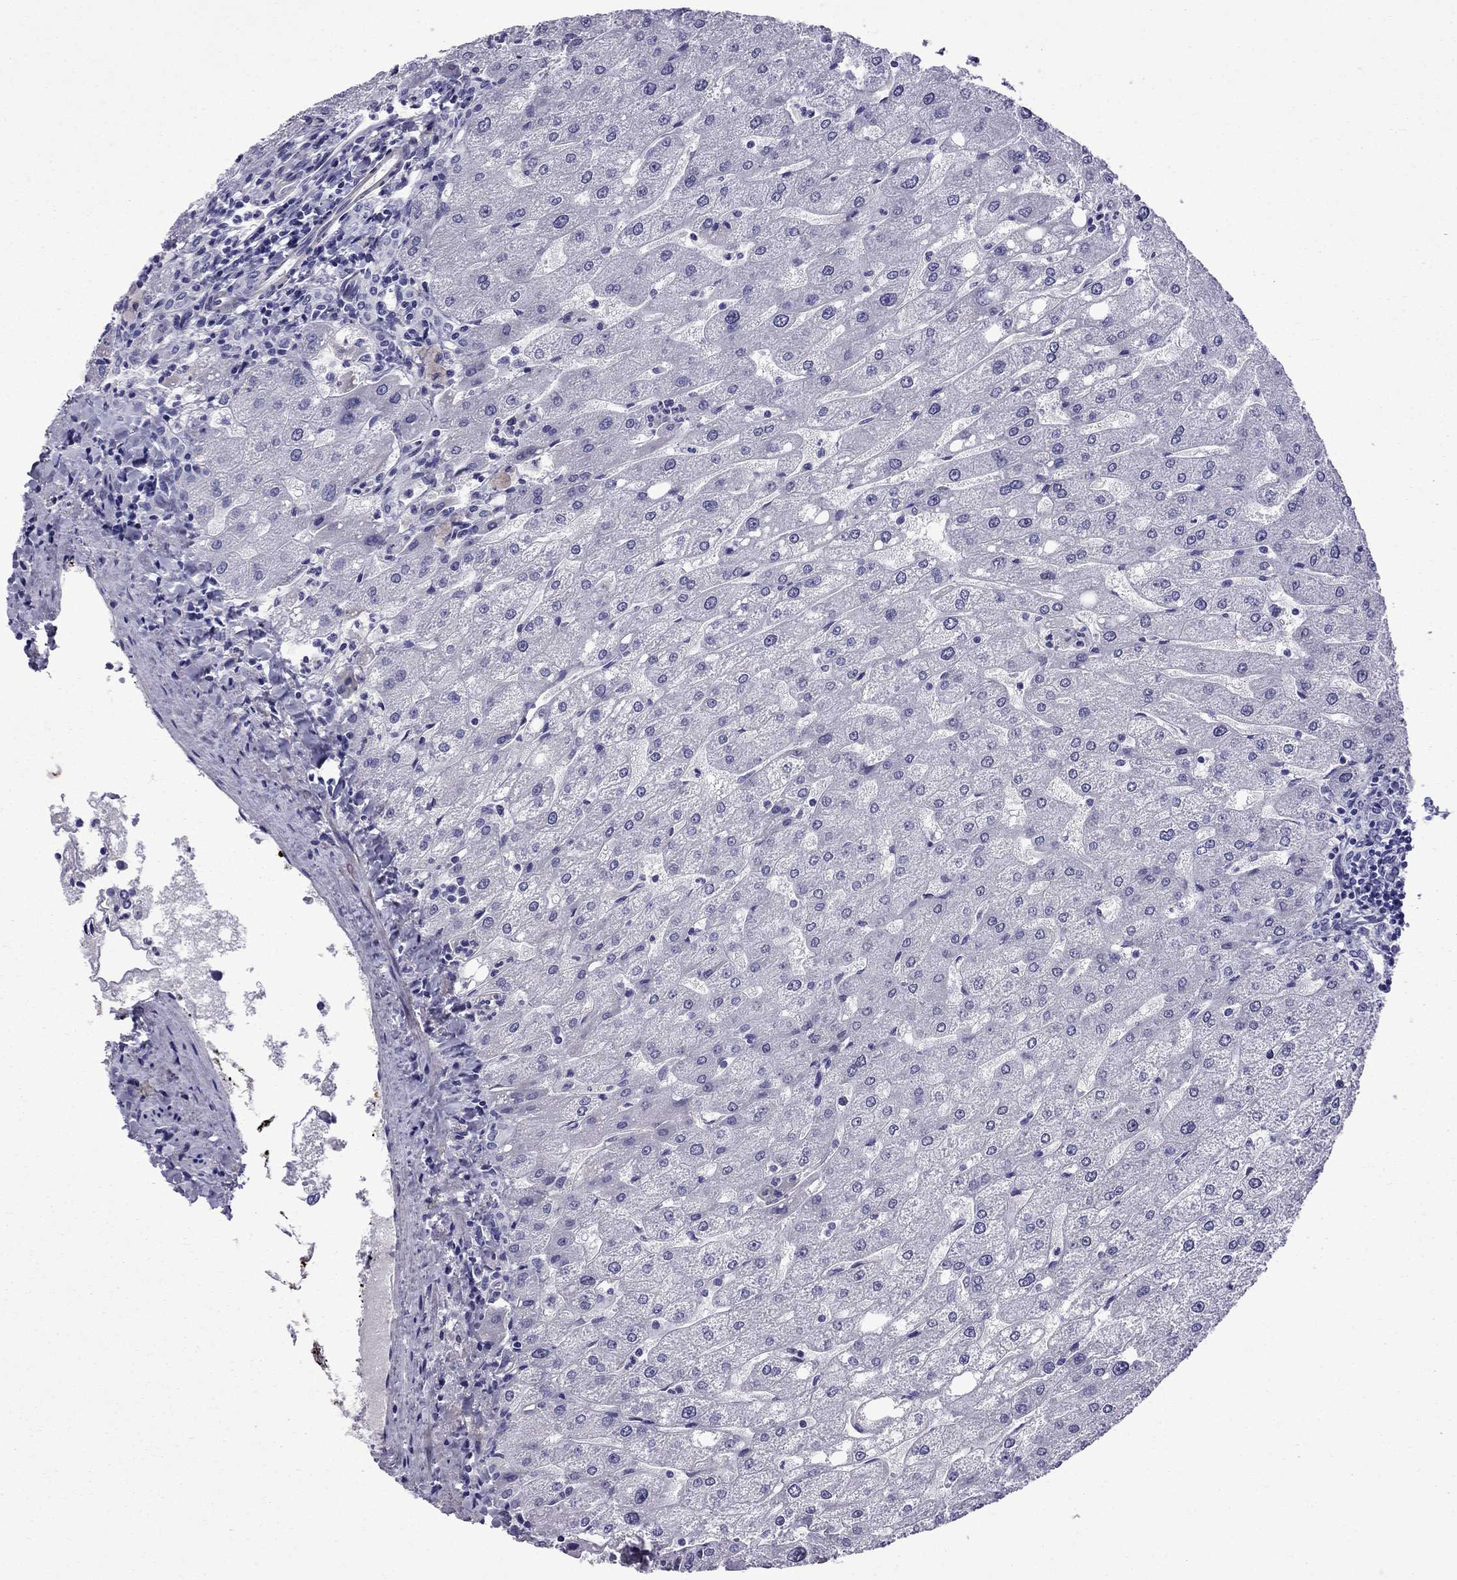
{"staining": {"intensity": "negative", "quantity": "none", "location": "none"}, "tissue": "liver", "cell_type": "Cholangiocytes", "image_type": "normal", "snomed": [{"axis": "morphology", "description": "Normal tissue, NOS"}, {"axis": "topography", "description": "Liver"}], "caption": "Immunohistochemistry histopathology image of benign human liver stained for a protein (brown), which shows no positivity in cholangiocytes.", "gene": "CHRNA5", "patient": {"sex": "male", "age": 67}}